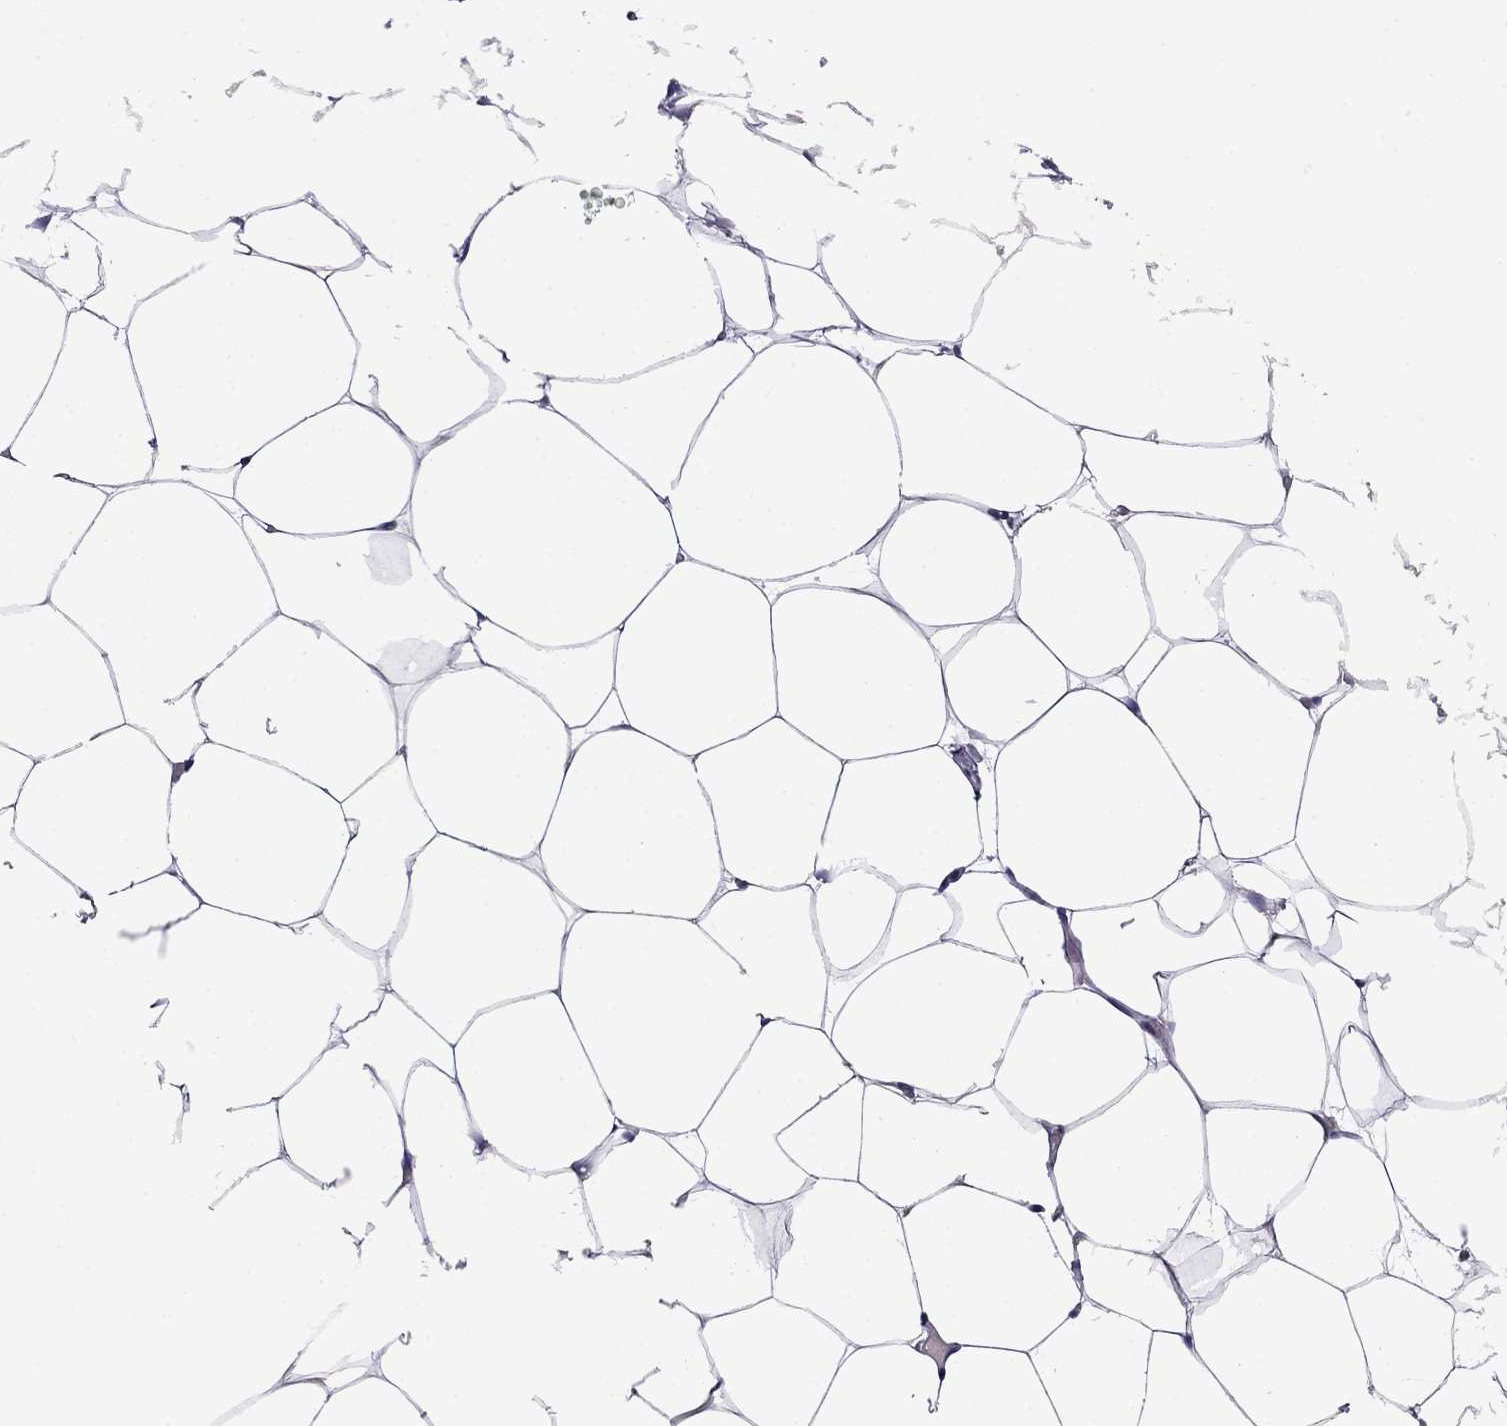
{"staining": {"intensity": "negative", "quantity": "none", "location": "none"}, "tissue": "adipose tissue", "cell_type": "Adipocytes", "image_type": "normal", "snomed": [{"axis": "morphology", "description": "Normal tissue, NOS"}, {"axis": "topography", "description": "Adipose tissue"}], "caption": "Immunohistochemical staining of normal adipose tissue demonstrates no significant positivity in adipocytes.", "gene": "STAR", "patient": {"sex": "male", "age": 57}}